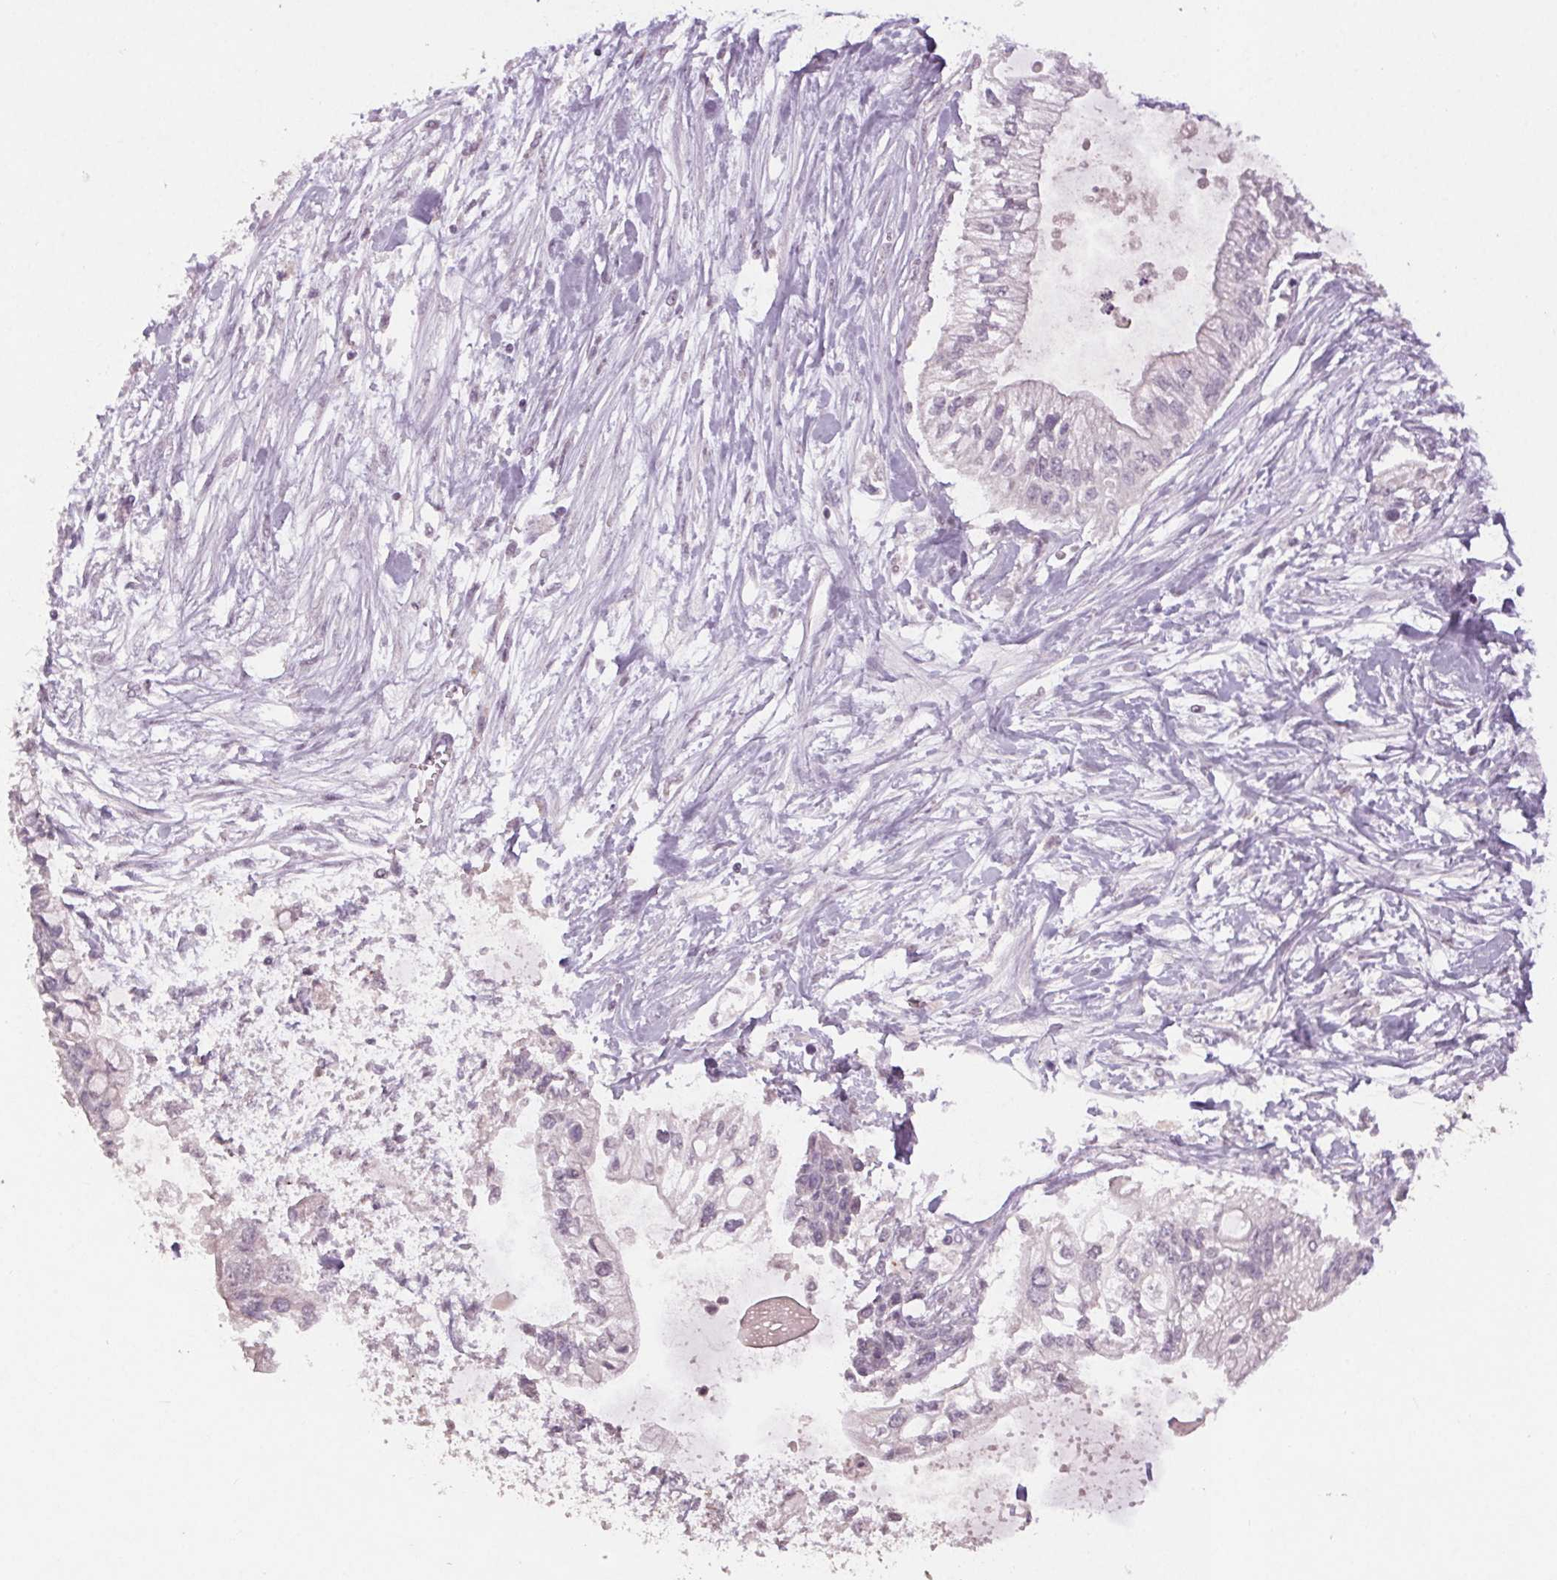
{"staining": {"intensity": "negative", "quantity": "none", "location": "none"}, "tissue": "pancreatic cancer", "cell_type": "Tumor cells", "image_type": "cancer", "snomed": [{"axis": "morphology", "description": "Adenocarcinoma, NOS"}, {"axis": "topography", "description": "Pancreas"}], "caption": "Immunohistochemistry (IHC) micrograph of adenocarcinoma (pancreatic) stained for a protein (brown), which demonstrates no staining in tumor cells.", "gene": "KLRC3", "patient": {"sex": "female", "age": 77}}